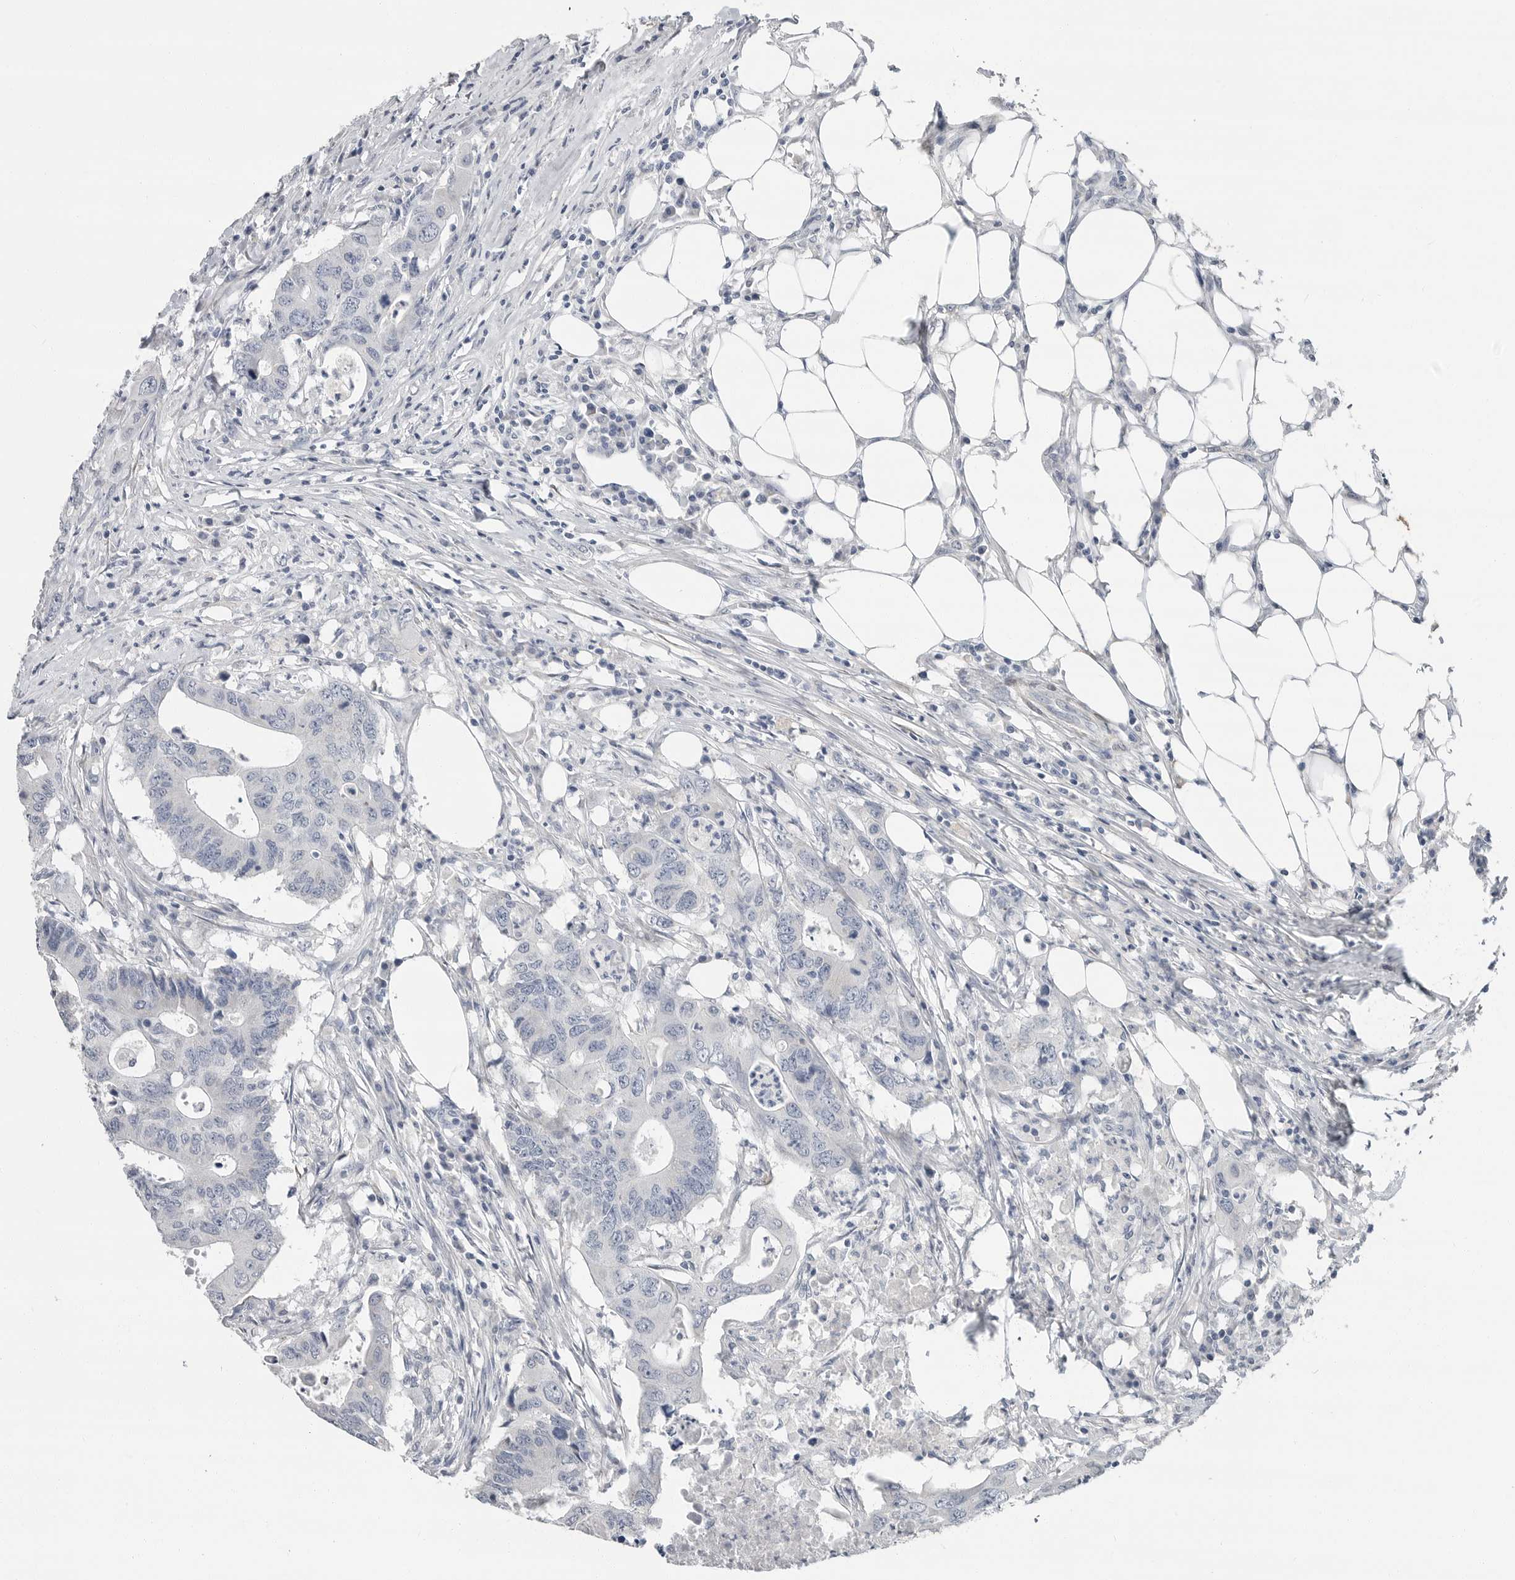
{"staining": {"intensity": "negative", "quantity": "none", "location": "none"}, "tissue": "colorectal cancer", "cell_type": "Tumor cells", "image_type": "cancer", "snomed": [{"axis": "morphology", "description": "Adenocarcinoma, NOS"}, {"axis": "topography", "description": "Colon"}], "caption": "Tumor cells show no significant protein expression in colorectal cancer (adenocarcinoma).", "gene": "PLN", "patient": {"sex": "male", "age": 71}}